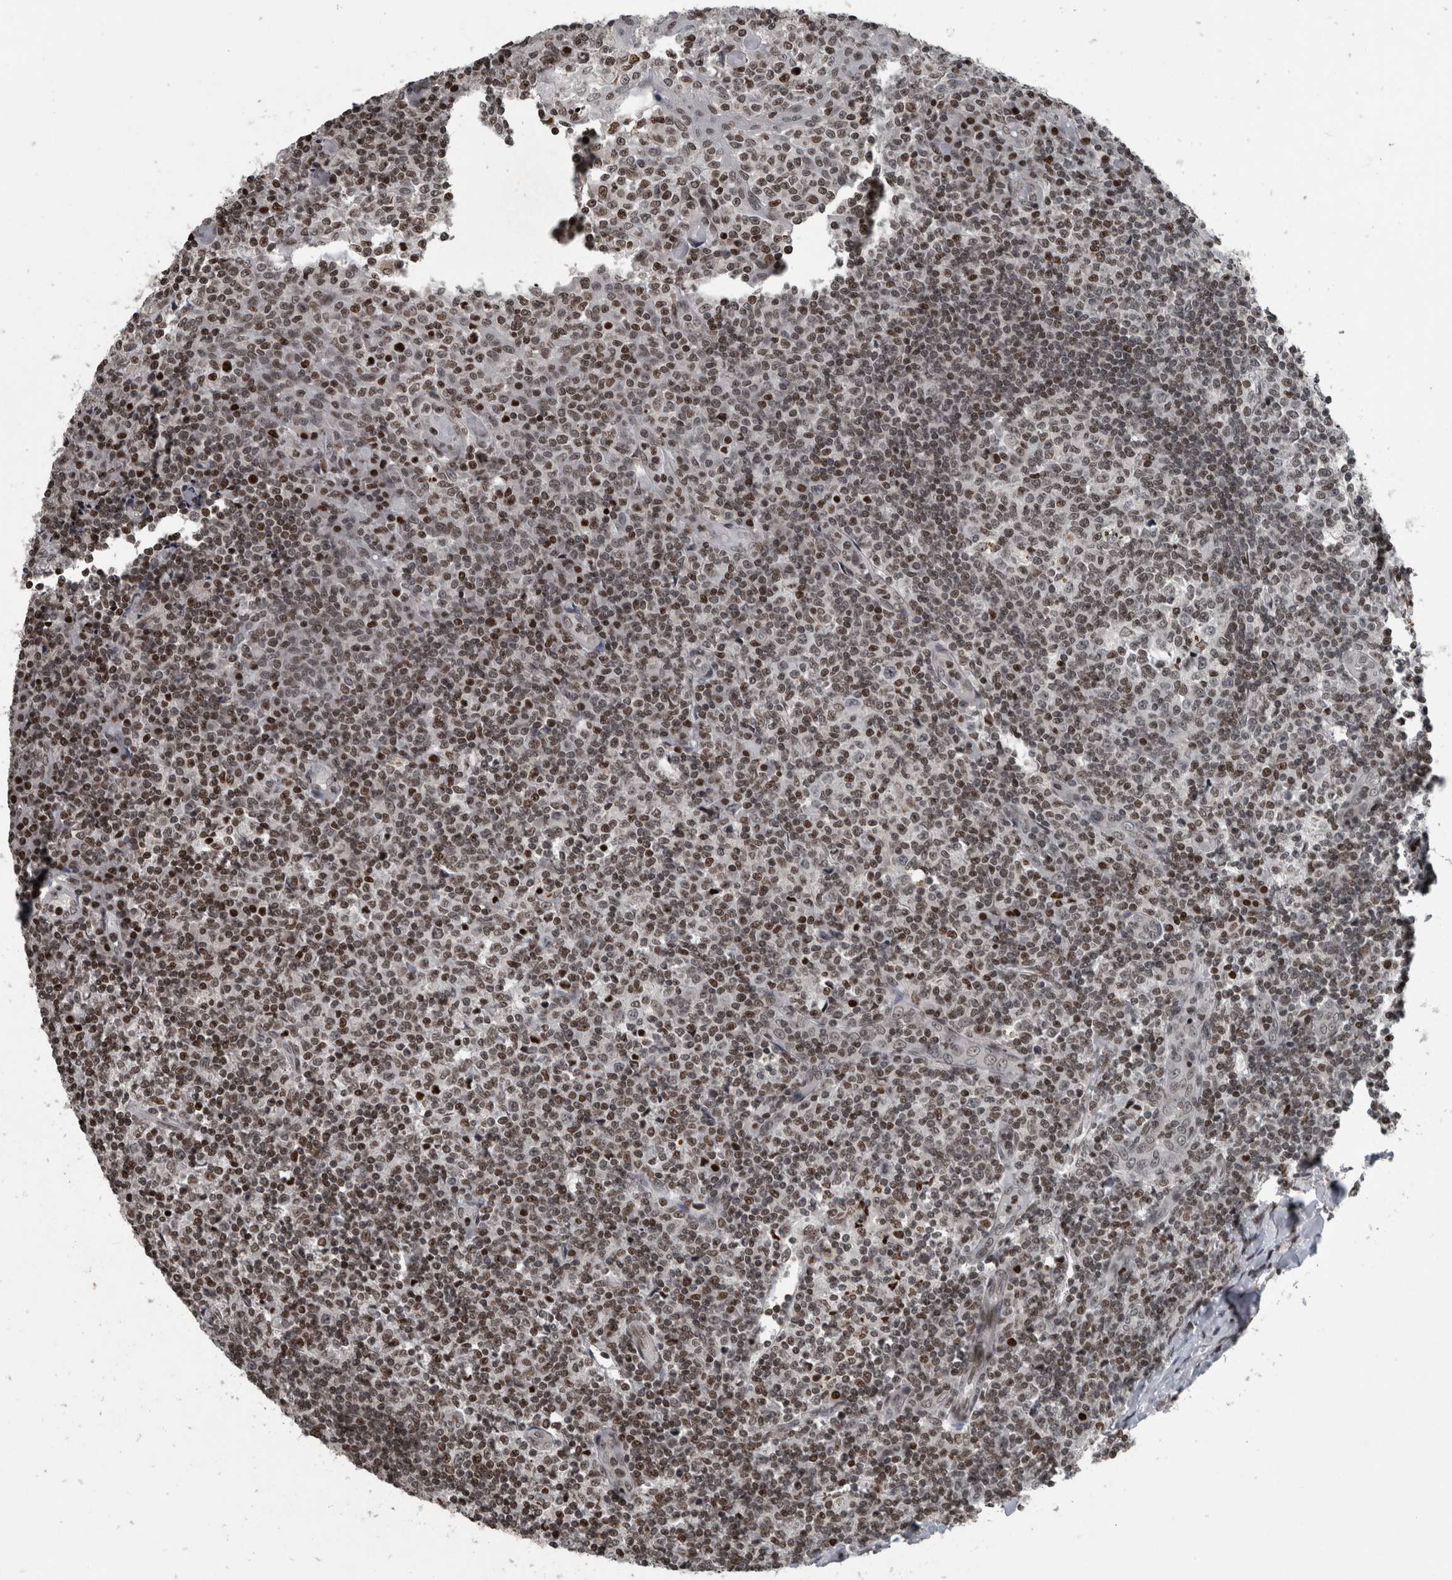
{"staining": {"intensity": "moderate", "quantity": ">75%", "location": "nuclear"}, "tissue": "tonsil", "cell_type": "Germinal center cells", "image_type": "normal", "snomed": [{"axis": "morphology", "description": "Normal tissue, NOS"}, {"axis": "topography", "description": "Tonsil"}], "caption": "A brown stain labels moderate nuclear expression of a protein in germinal center cells of normal human tonsil.", "gene": "UNC50", "patient": {"sex": "female", "age": 19}}